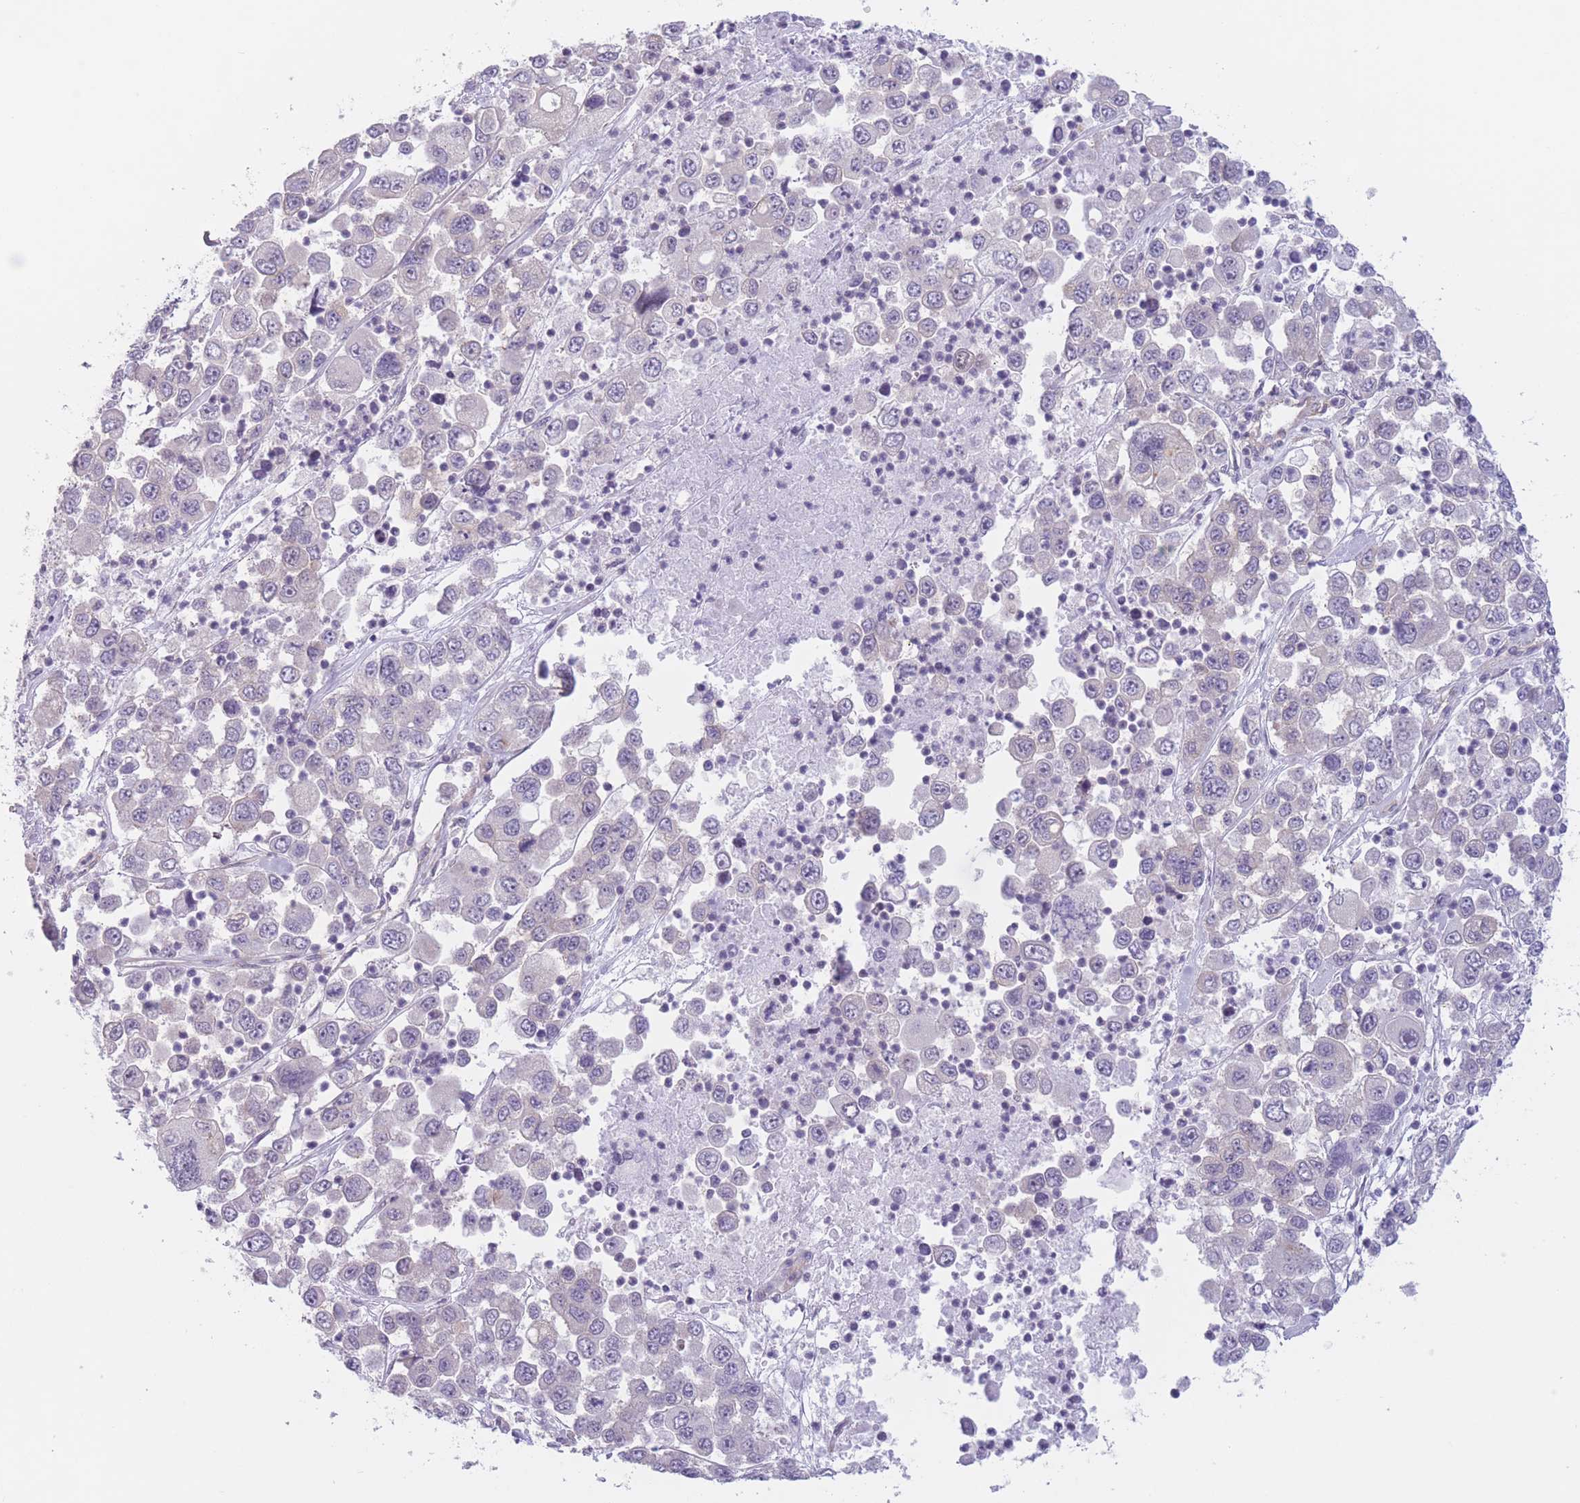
{"staining": {"intensity": "negative", "quantity": "none", "location": "none"}, "tissue": "melanoma", "cell_type": "Tumor cells", "image_type": "cancer", "snomed": [{"axis": "morphology", "description": "Malignant melanoma, Metastatic site"}, {"axis": "topography", "description": "Lymph node"}], "caption": "This is a histopathology image of immunohistochemistry staining of melanoma, which shows no positivity in tumor cells.", "gene": "ZNF439", "patient": {"sex": "female", "age": 54}}